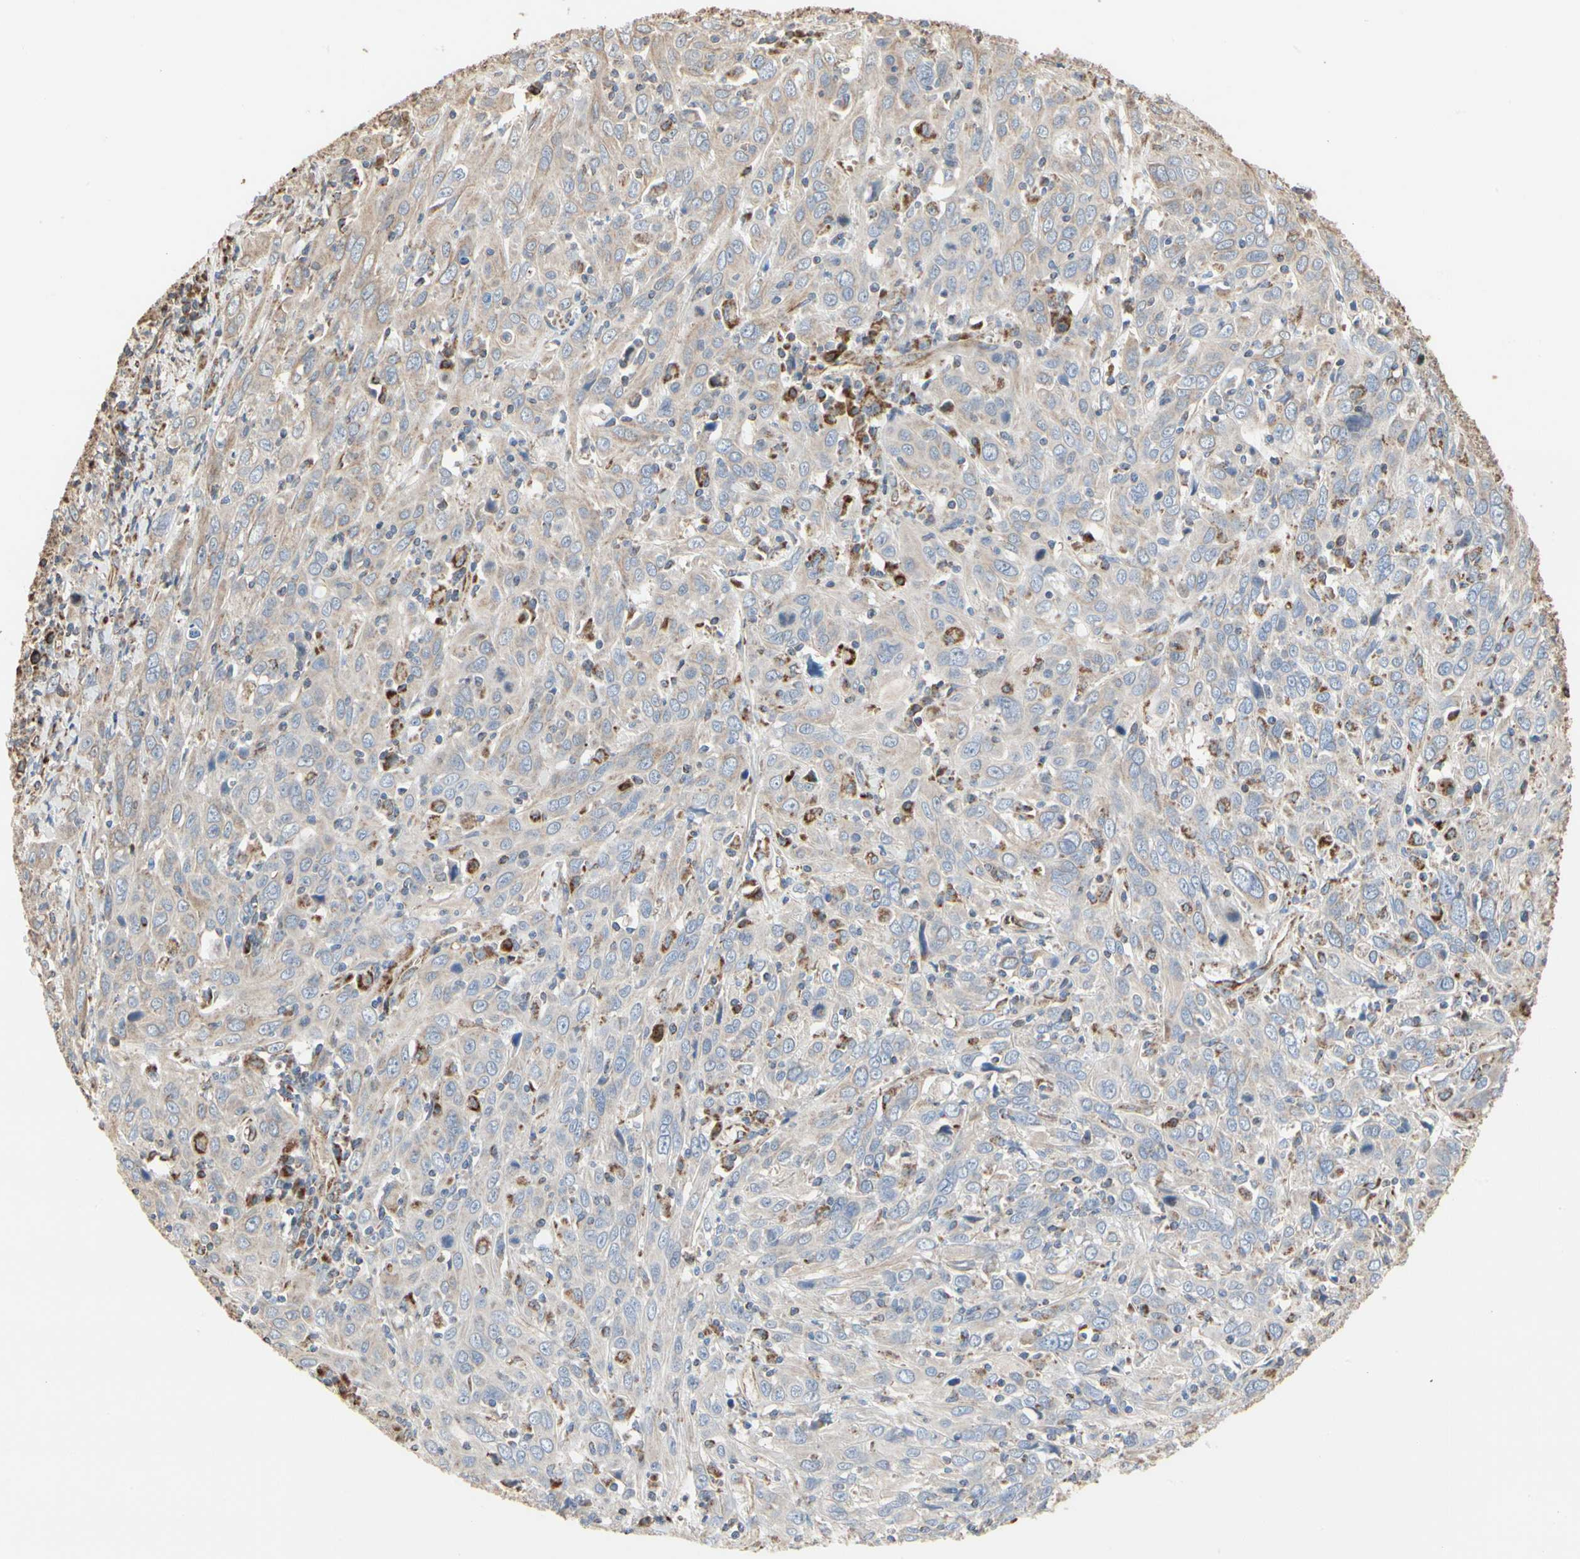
{"staining": {"intensity": "negative", "quantity": "none", "location": "none"}, "tissue": "cervical cancer", "cell_type": "Tumor cells", "image_type": "cancer", "snomed": [{"axis": "morphology", "description": "Squamous cell carcinoma, NOS"}, {"axis": "morphology", "description": "Adenocarcinoma, NOS"}, {"axis": "topography", "description": "Cervix"}], "caption": "The photomicrograph shows no staining of tumor cells in cervical cancer (squamous cell carcinoma).", "gene": "TUBA1A", "patient": {"sex": "female", "age": 52}}